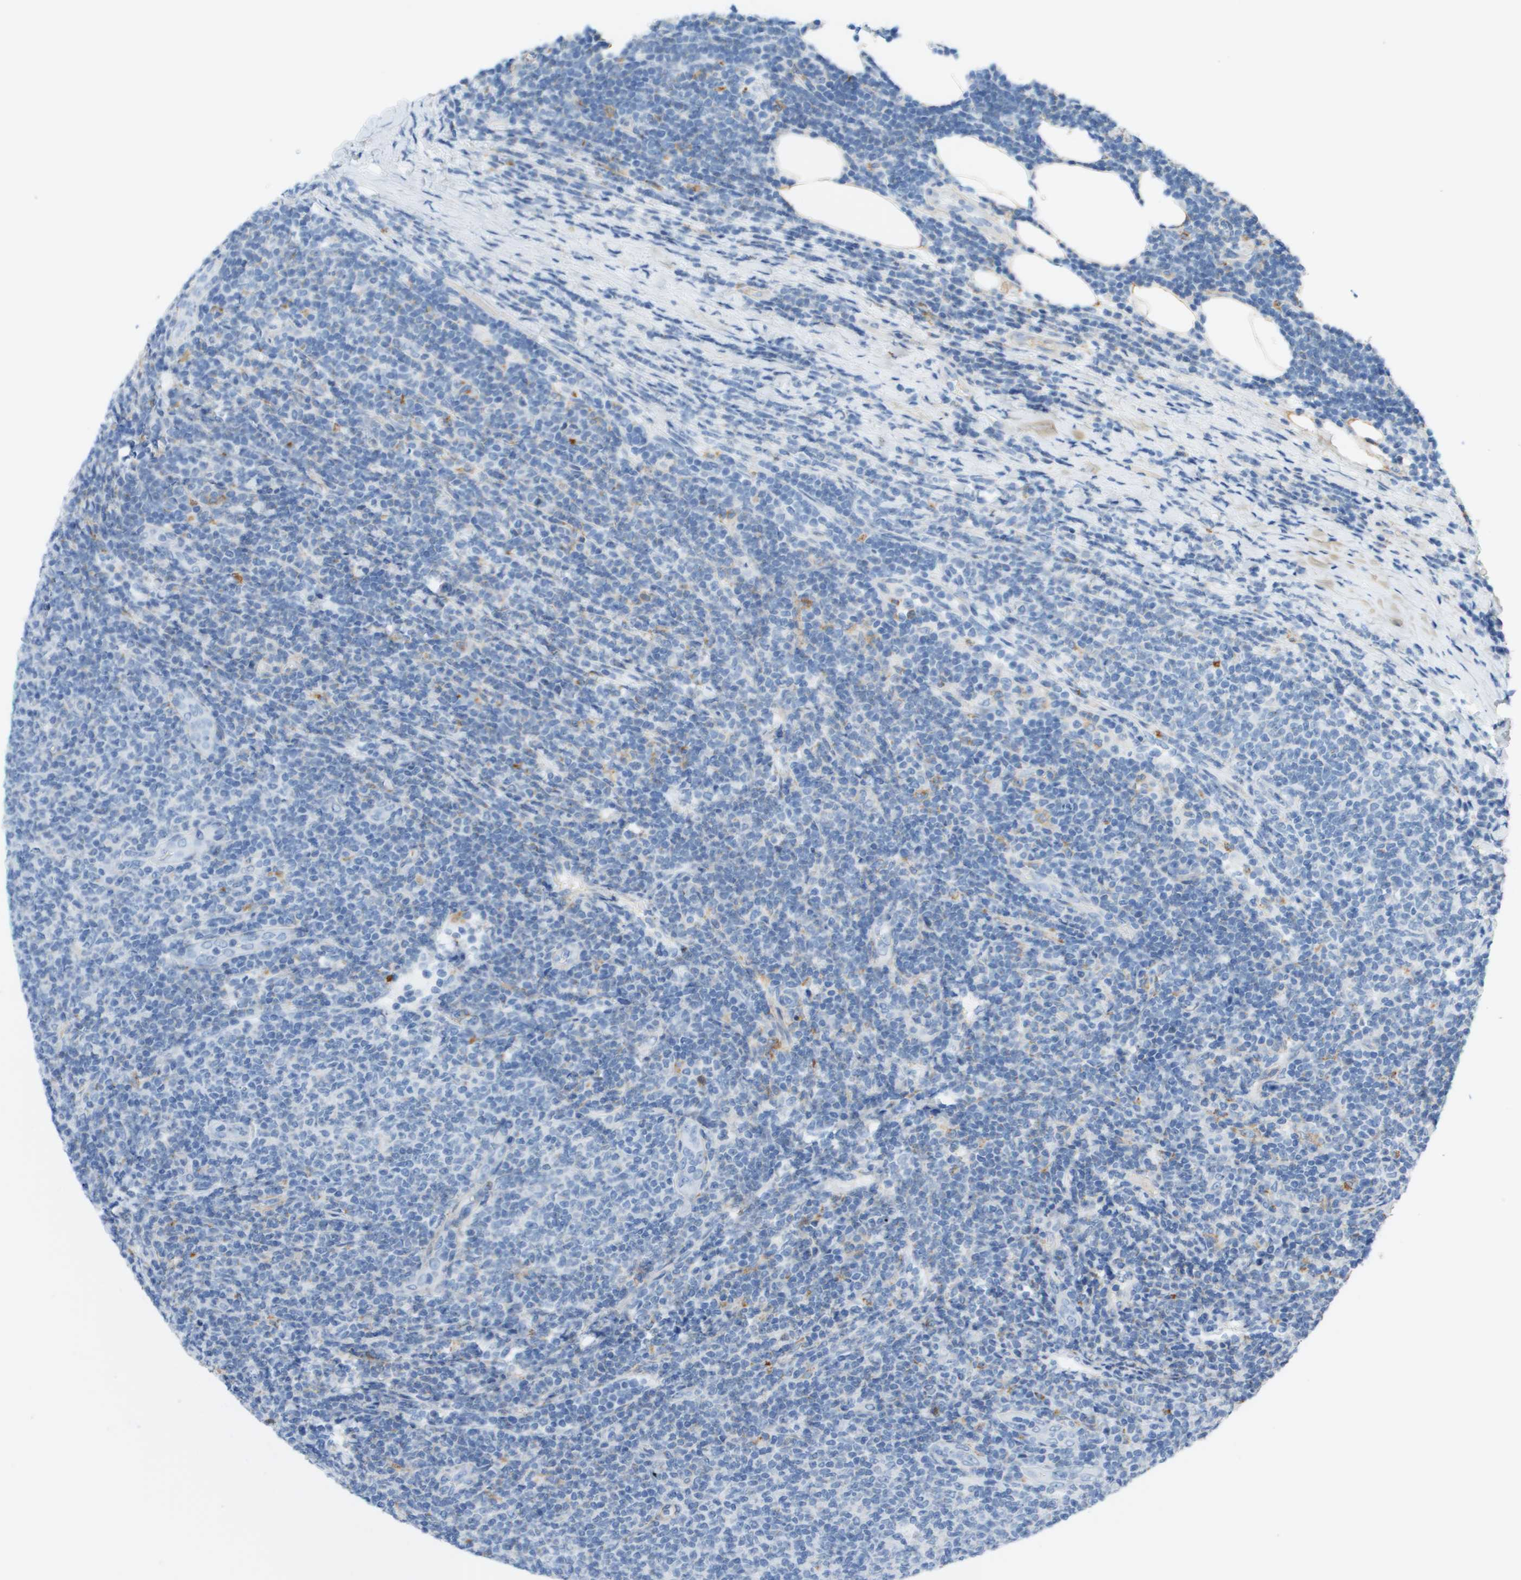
{"staining": {"intensity": "negative", "quantity": "none", "location": "none"}, "tissue": "lymphoma", "cell_type": "Tumor cells", "image_type": "cancer", "snomed": [{"axis": "morphology", "description": "Malignant lymphoma, non-Hodgkin's type, Low grade"}, {"axis": "topography", "description": "Lymph node"}], "caption": "High power microscopy photomicrograph of an immunohistochemistry micrograph of lymphoma, revealing no significant positivity in tumor cells.", "gene": "ZBTB43", "patient": {"sex": "male", "age": 66}}